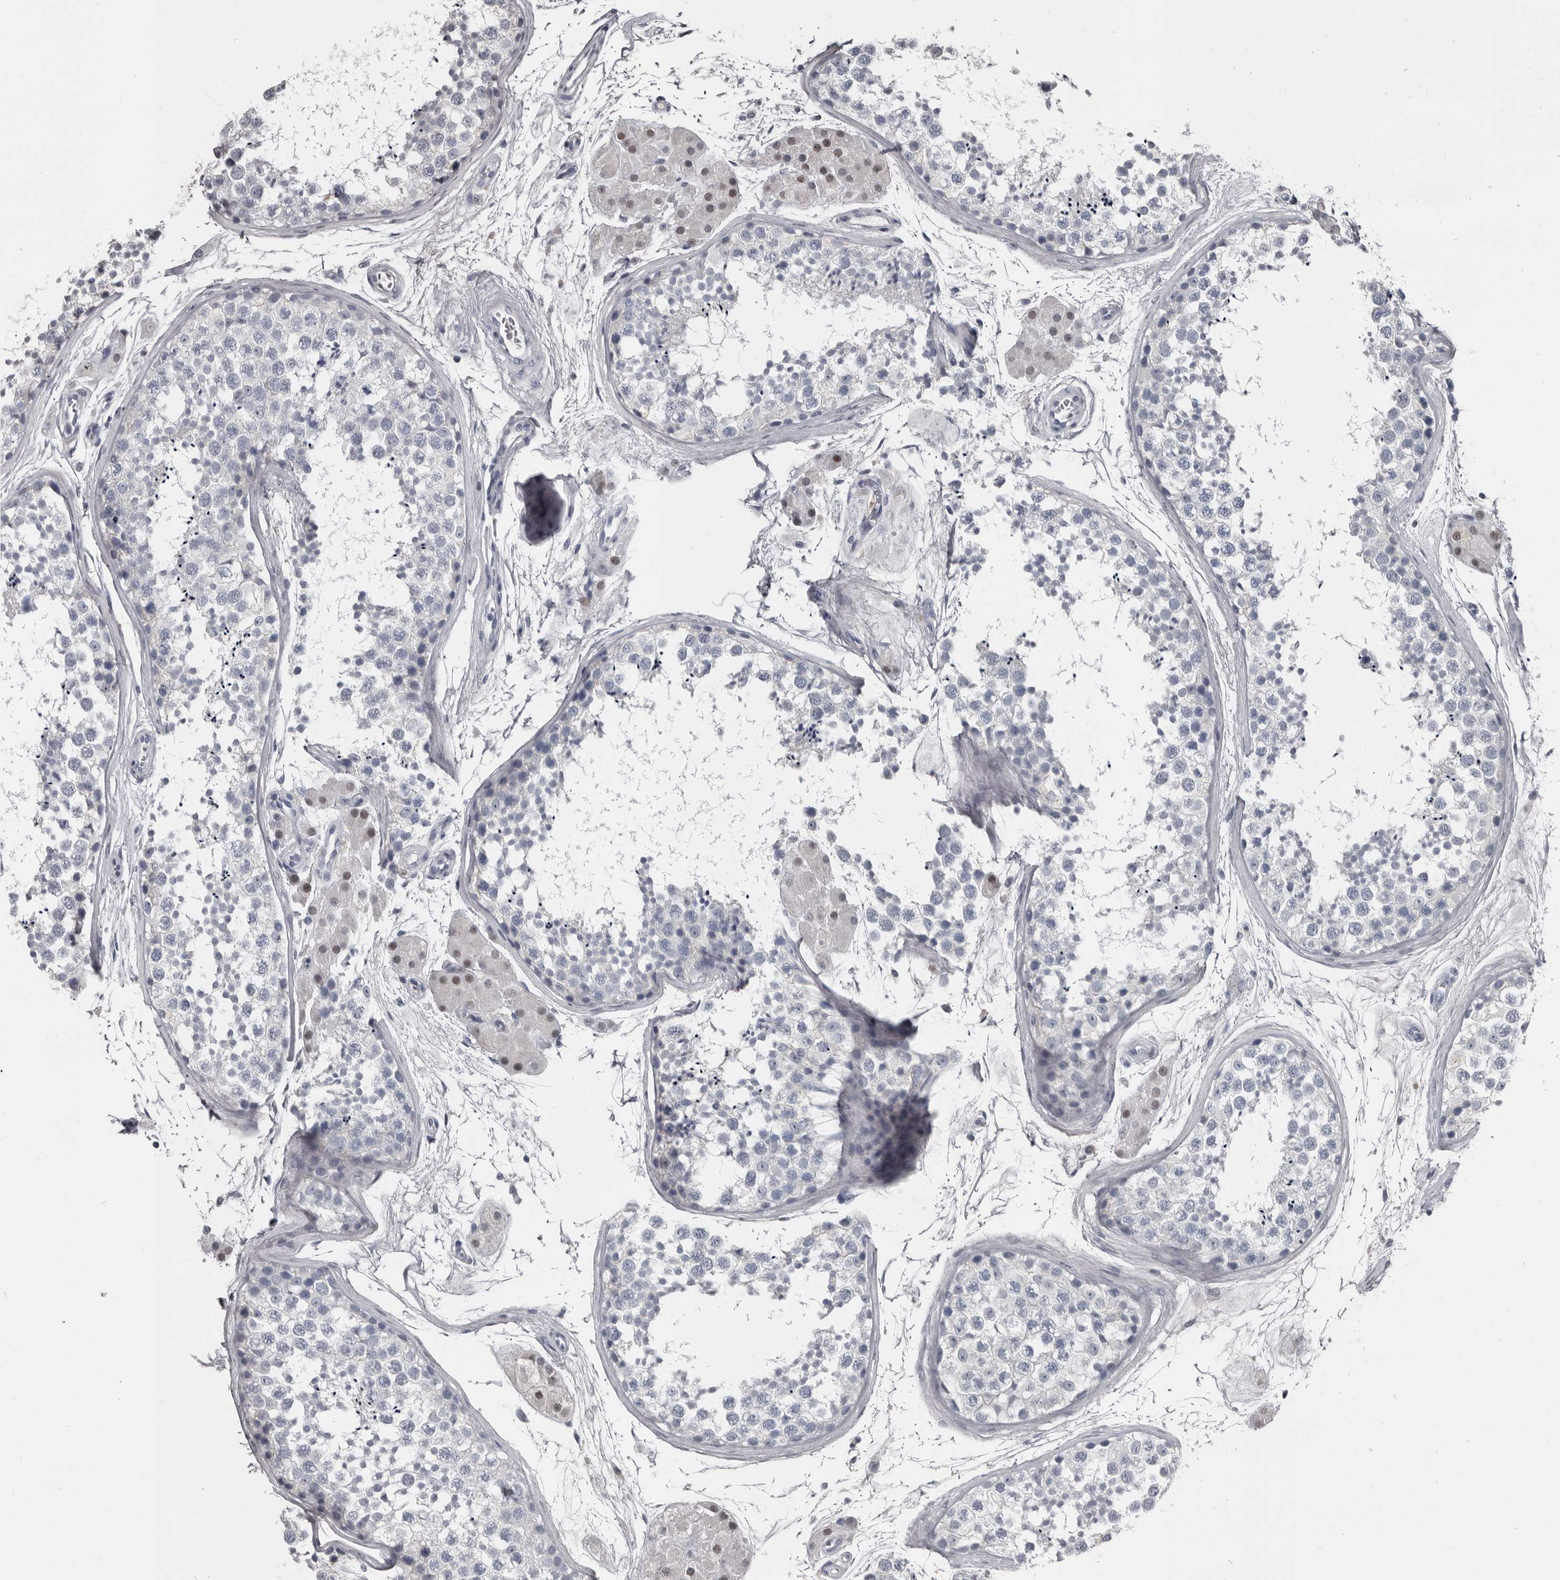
{"staining": {"intensity": "negative", "quantity": "none", "location": "none"}, "tissue": "testis", "cell_type": "Cells in seminiferous ducts", "image_type": "normal", "snomed": [{"axis": "morphology", "description": "Normal tissue, NOS"}, {"axis": "topography", "description": "Testis"}], "caption": "Photomicrograph shows no significant protein staining in cells in seminiferous ducts of normal testis. (DAB IHC, high magnification).", "gene": "GREB1", "patient": {"sex": "male", "age": 56}}